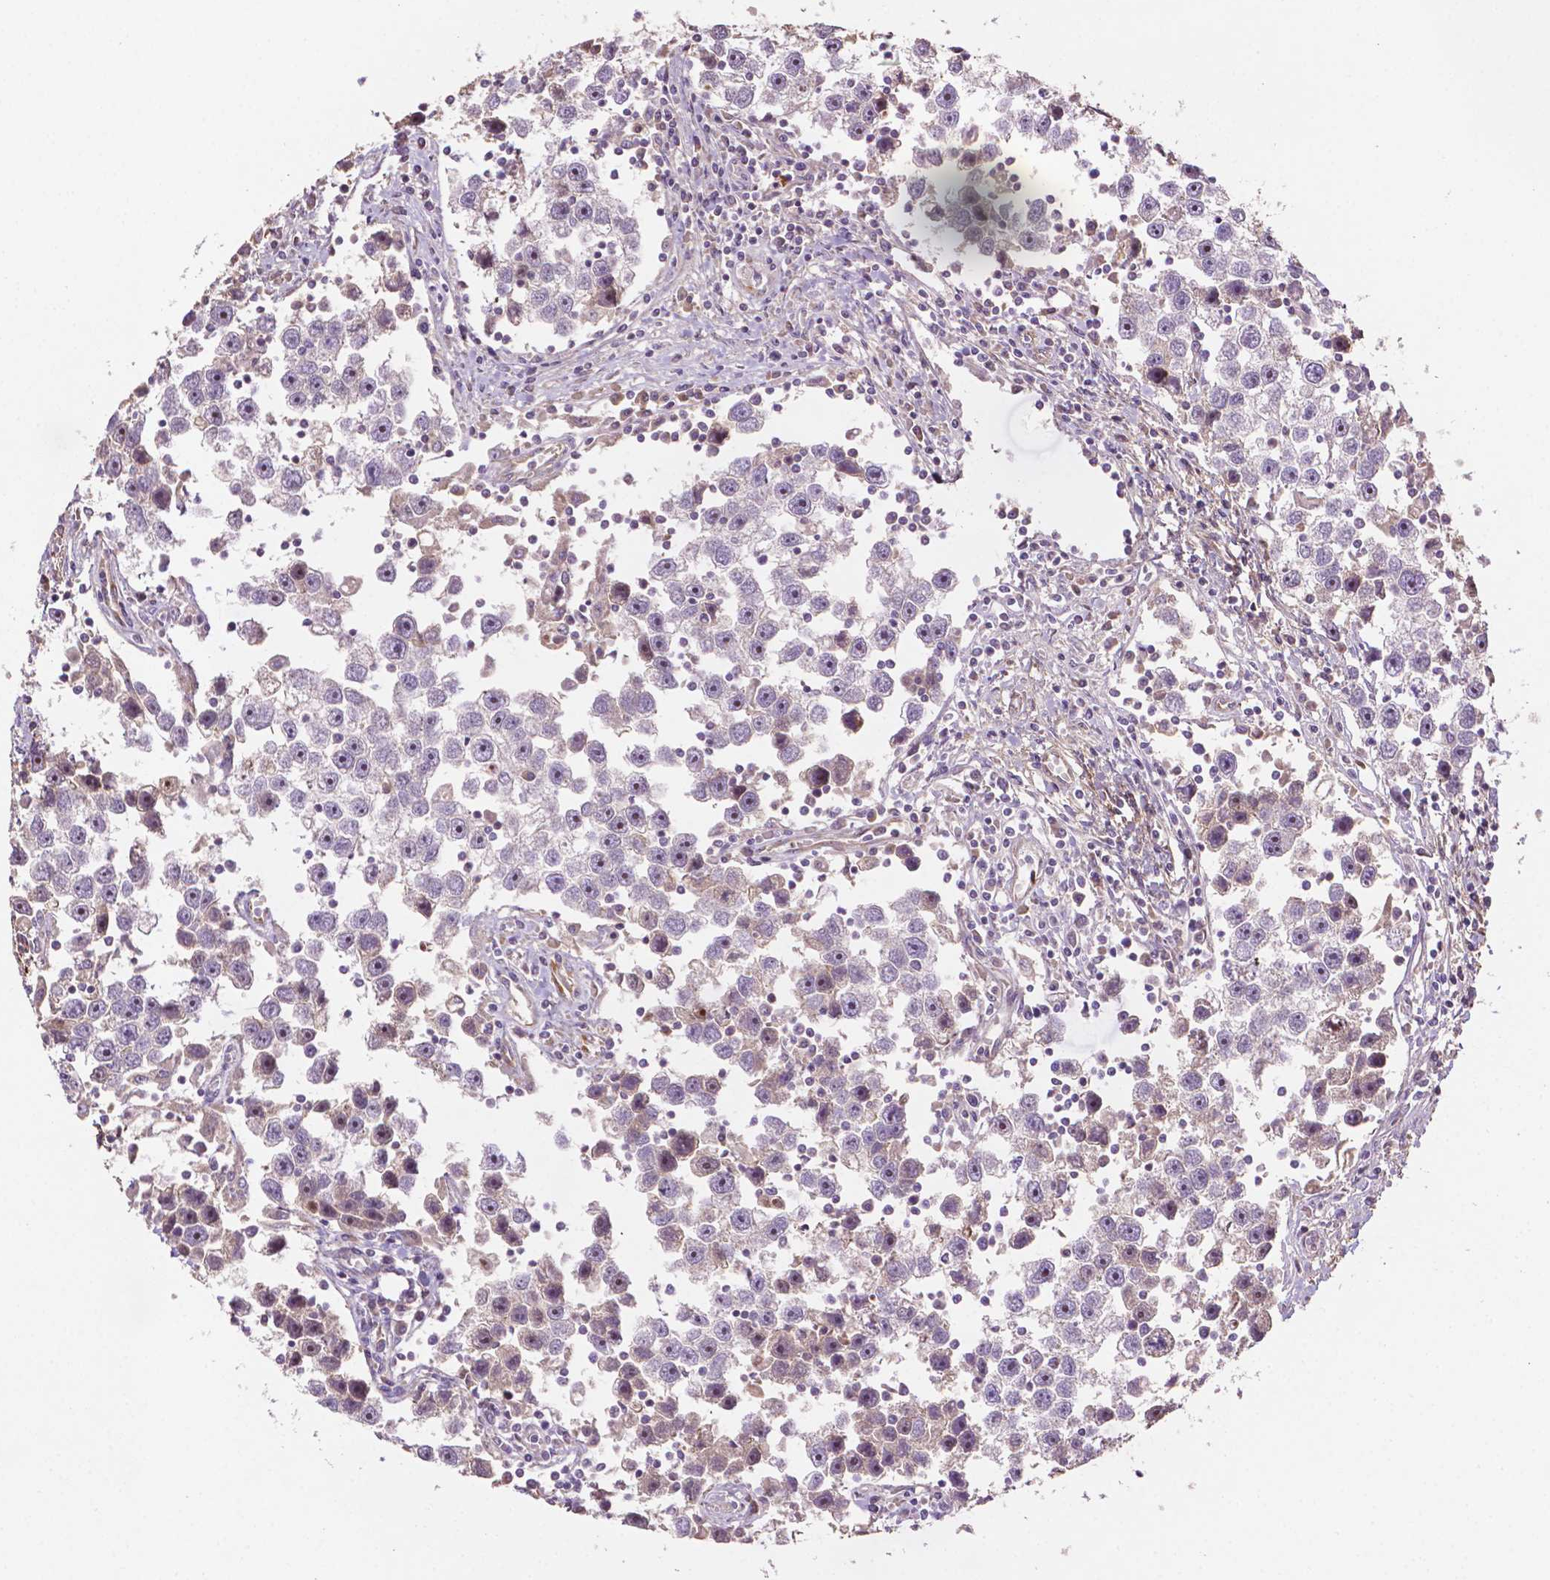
{"staining": {"intensity": "moderate", "quantity": "<25%", "location": "nuclear"}, "tissue": "testis cancer", "cell_type": "Tumor cells", "image_type": "cancer", "snomed": [{"axis": "morphology", "description": "Seminoma, NOS"}, {"axis": "topography", "description": "Testis"}], "caption": "Moderate nuclear positivity for a protein is present in about <25% of tumor cells of testis seminoma using IHC.", "gene": "LRR1", "patient": {"sex": "male", "age": 30}}